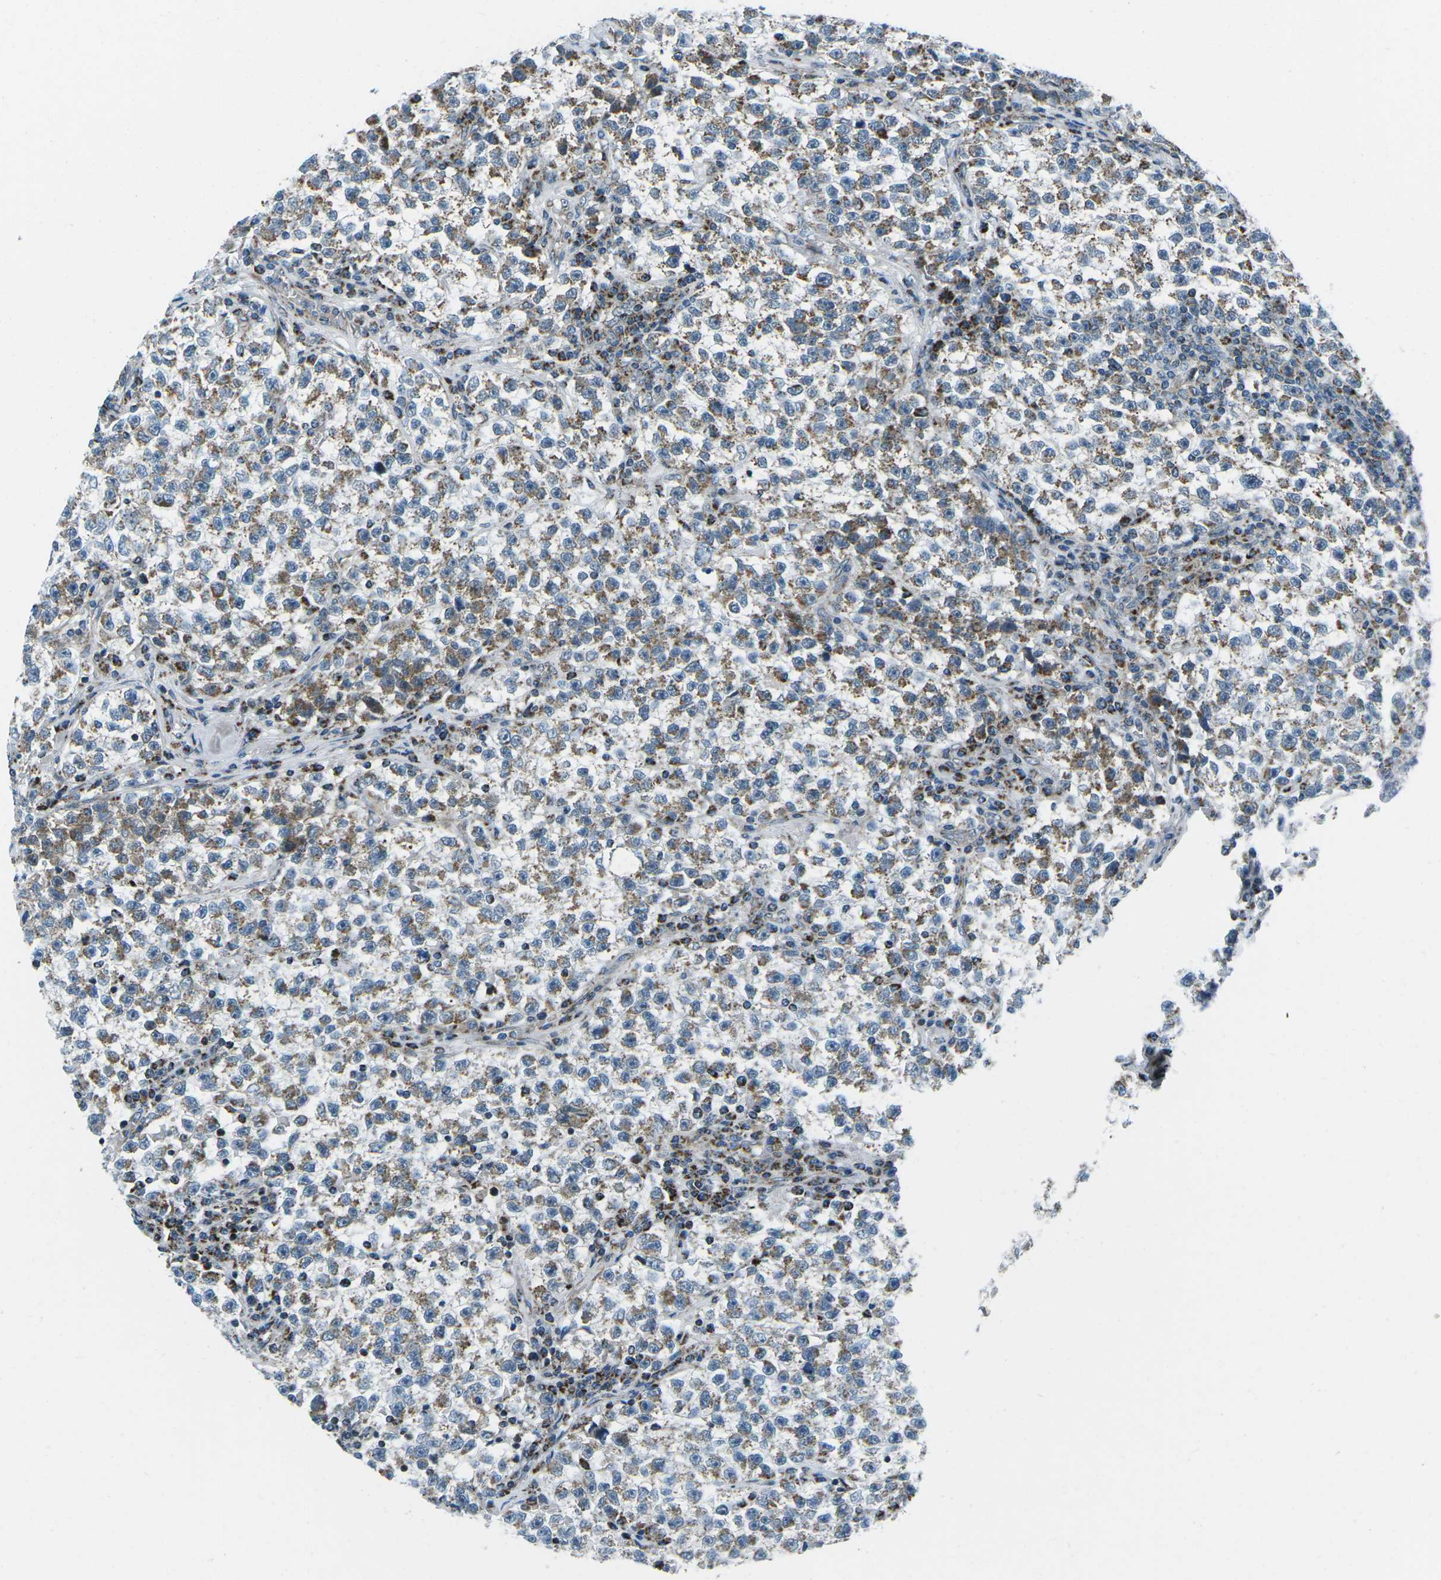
{"staining": {"intensity": "moderate", "quantity": ">75%", "location": "cytoplasmic/membranous"}, "tissue": "testis cancer", "cell_type": "Tumor cells", "image_type": "cancer", "snomed": [{"axis": "morphology", "description": "Seminoma, NOS"}, {"axis": "topography", "description": "Testis"}], "caption": "A brown stain labels moderate cytoplasmic/membranous expression of a protein in testis cancer tumor cells.", "gene": "RFESD", "patient": {"sex": "male", "age": 22}}